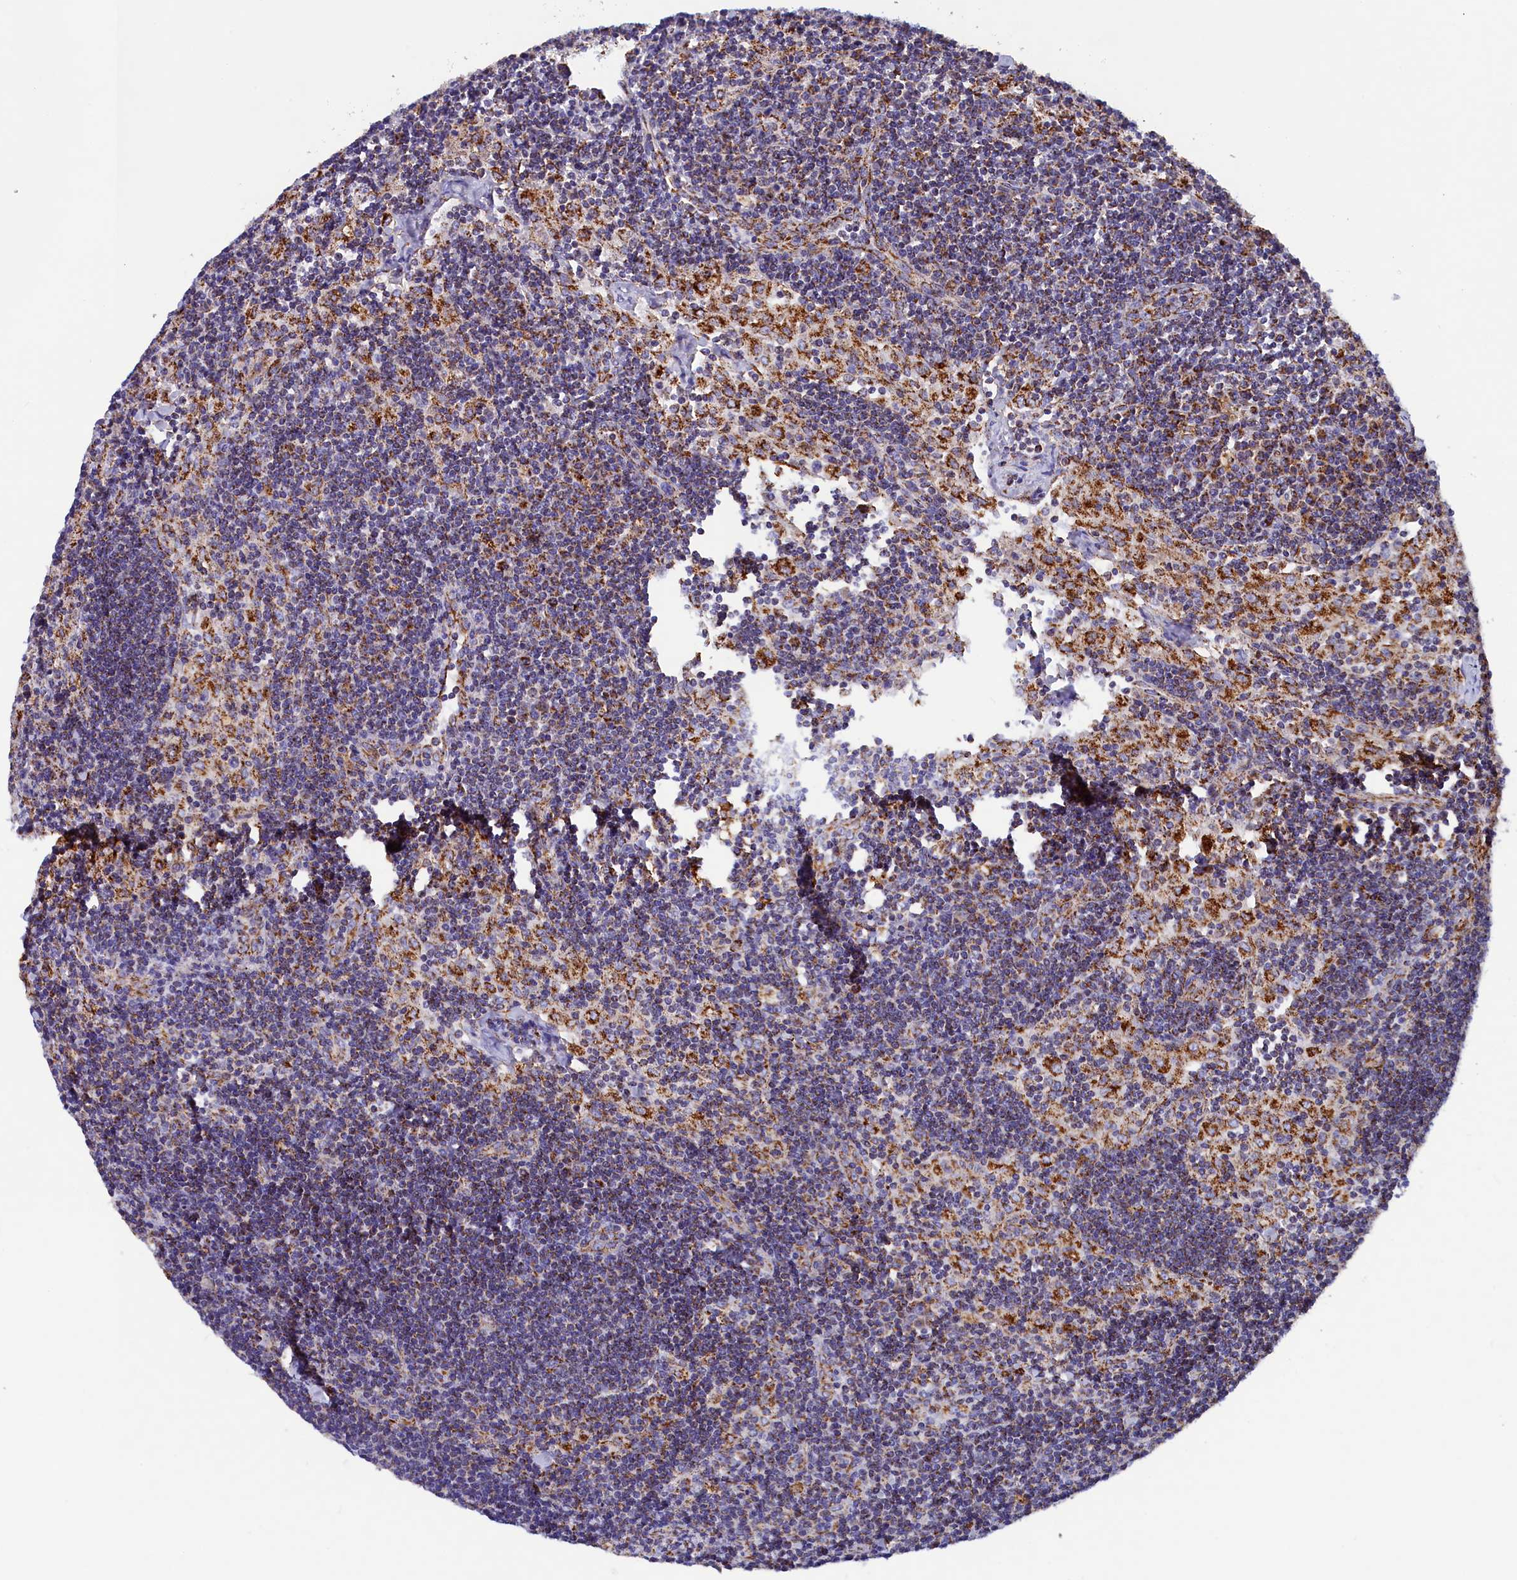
{"staining": {"intensity": "weak", "quantity": "<25%", "location": "cytoplasmic/membranous"}, "tissue": "lymph node", "cell_type": "Germinal center cells", "image_type": "normal", "snomed": [{"axis": "morphology", "description": "Normal tissue, NOS"}, {"axis": "topography", "description": "Lymph node"}], "caption": "High power microscopy image of an immunohistochemistry (IHC) photomicrograph of unremarkable lymph node, revealing no significant expression in germinal center cells.", "gene": "SLC39A3", "patient": {"sex": "male", "age": 24}}